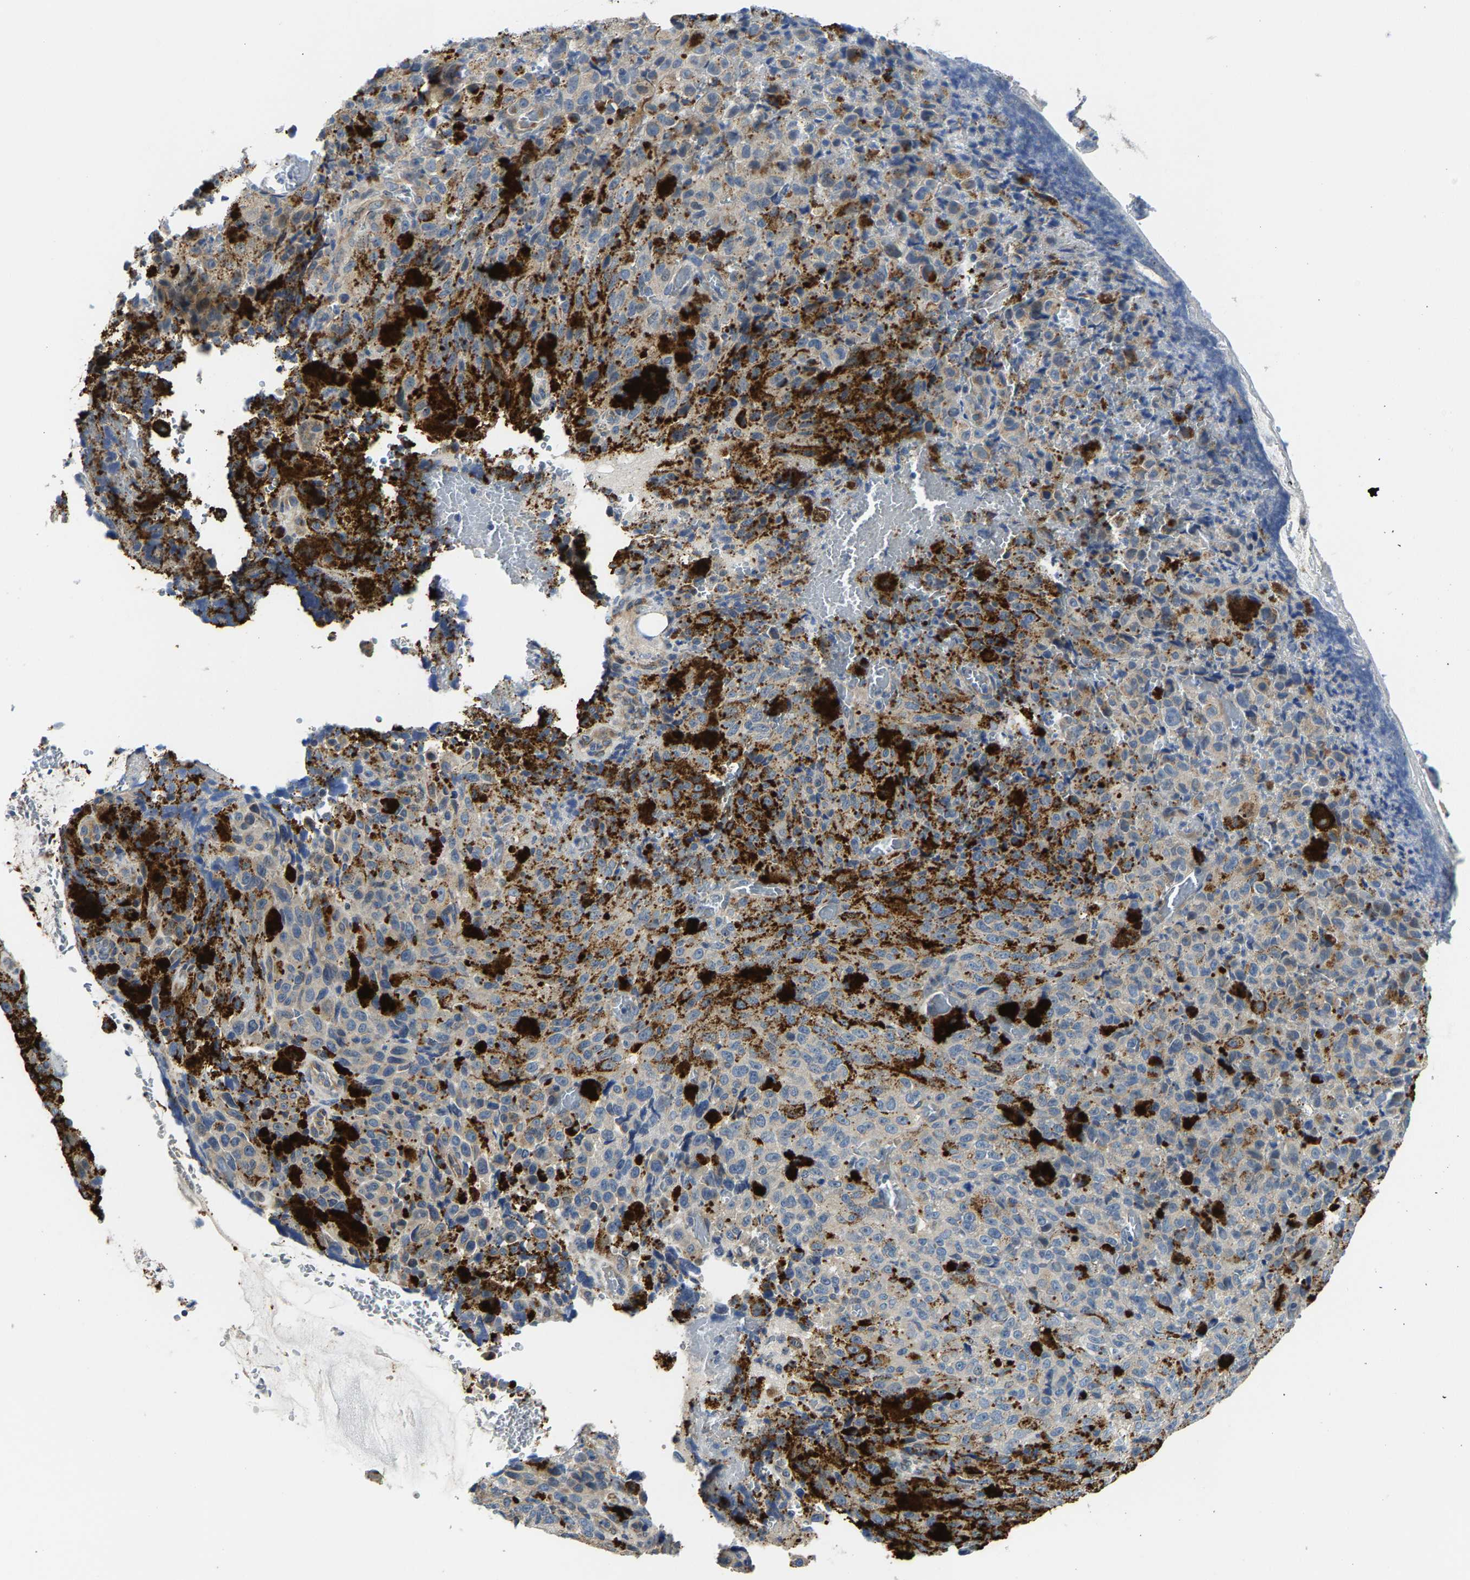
{"staining": {"intensity": "negative", "quantity": "none", "location": "none"}, "tissue": "melanoma", "cell_type": "Tumor cells", "image_type": "cancer", "snomed": [{"axis": "morphology", "description": "Malignant melanoma, NOS"}, {"axis": "topography", "description": "Rectum"}], "caption": "Human melanoma stained for a protein using immunohistochemistry (IHC) exhibits no expression in tumor cells.", "gene": "AGBL3", "patient": {"sex": "female", "age": 81}}